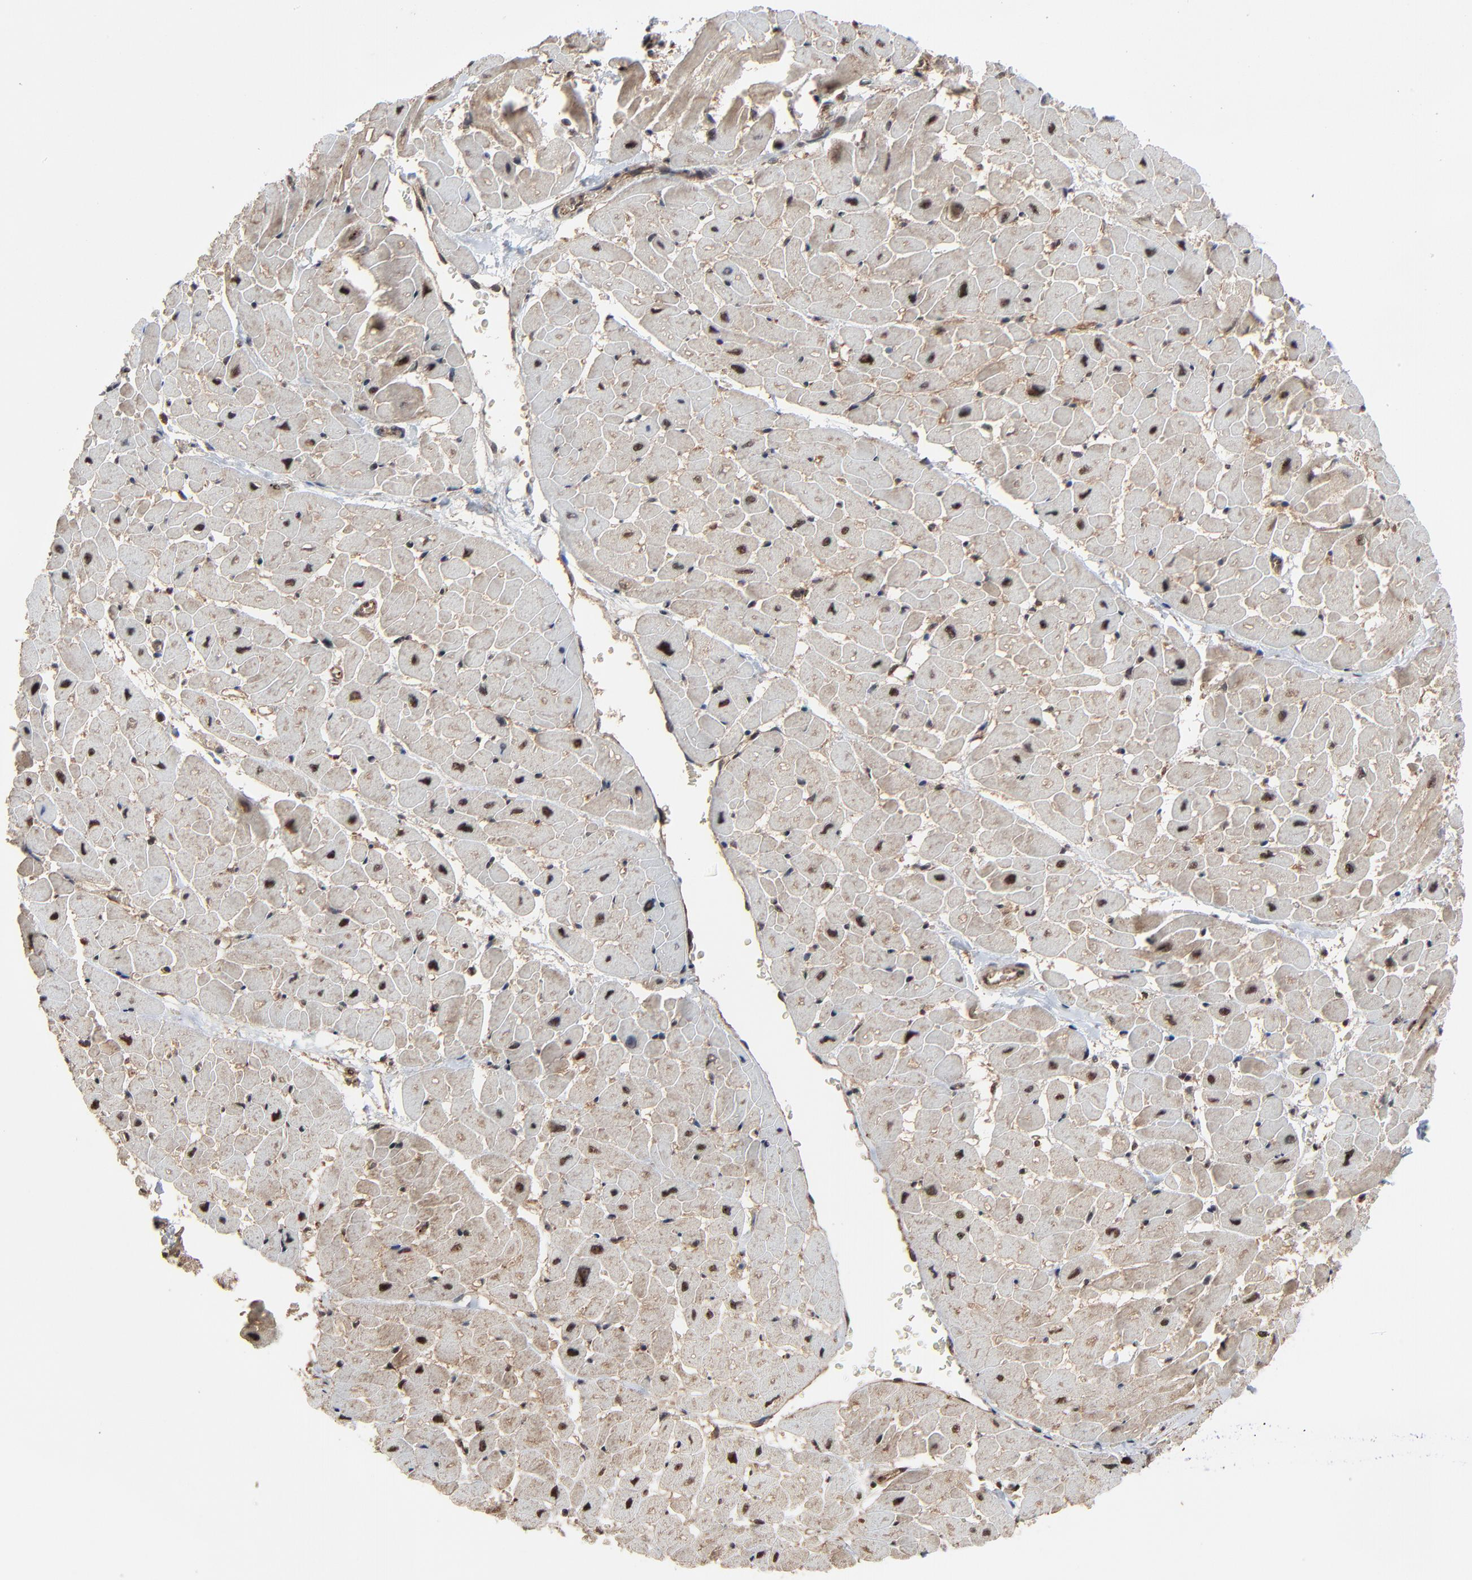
{"staining": {"intensity": "moderate", "quantity": "25%-75%", "location": "cytoplasmic/membranous"}, "tissue": "heart muscle", "cell_type": "Cardiomyocytes", "image_type": "normal", "snomed": [{"axis": "morphology", "description": "Normal tissue, NOS"}, {"axis": "topography", "description": "Heart"}], "caption": "A brown stain shows moderate cytoplasmic/membranous positivity of a protein in cardiomyocytes of normal human heart muscle.", "gene": "RHOJ", "patient": {"sex": "male", "age": 45}}